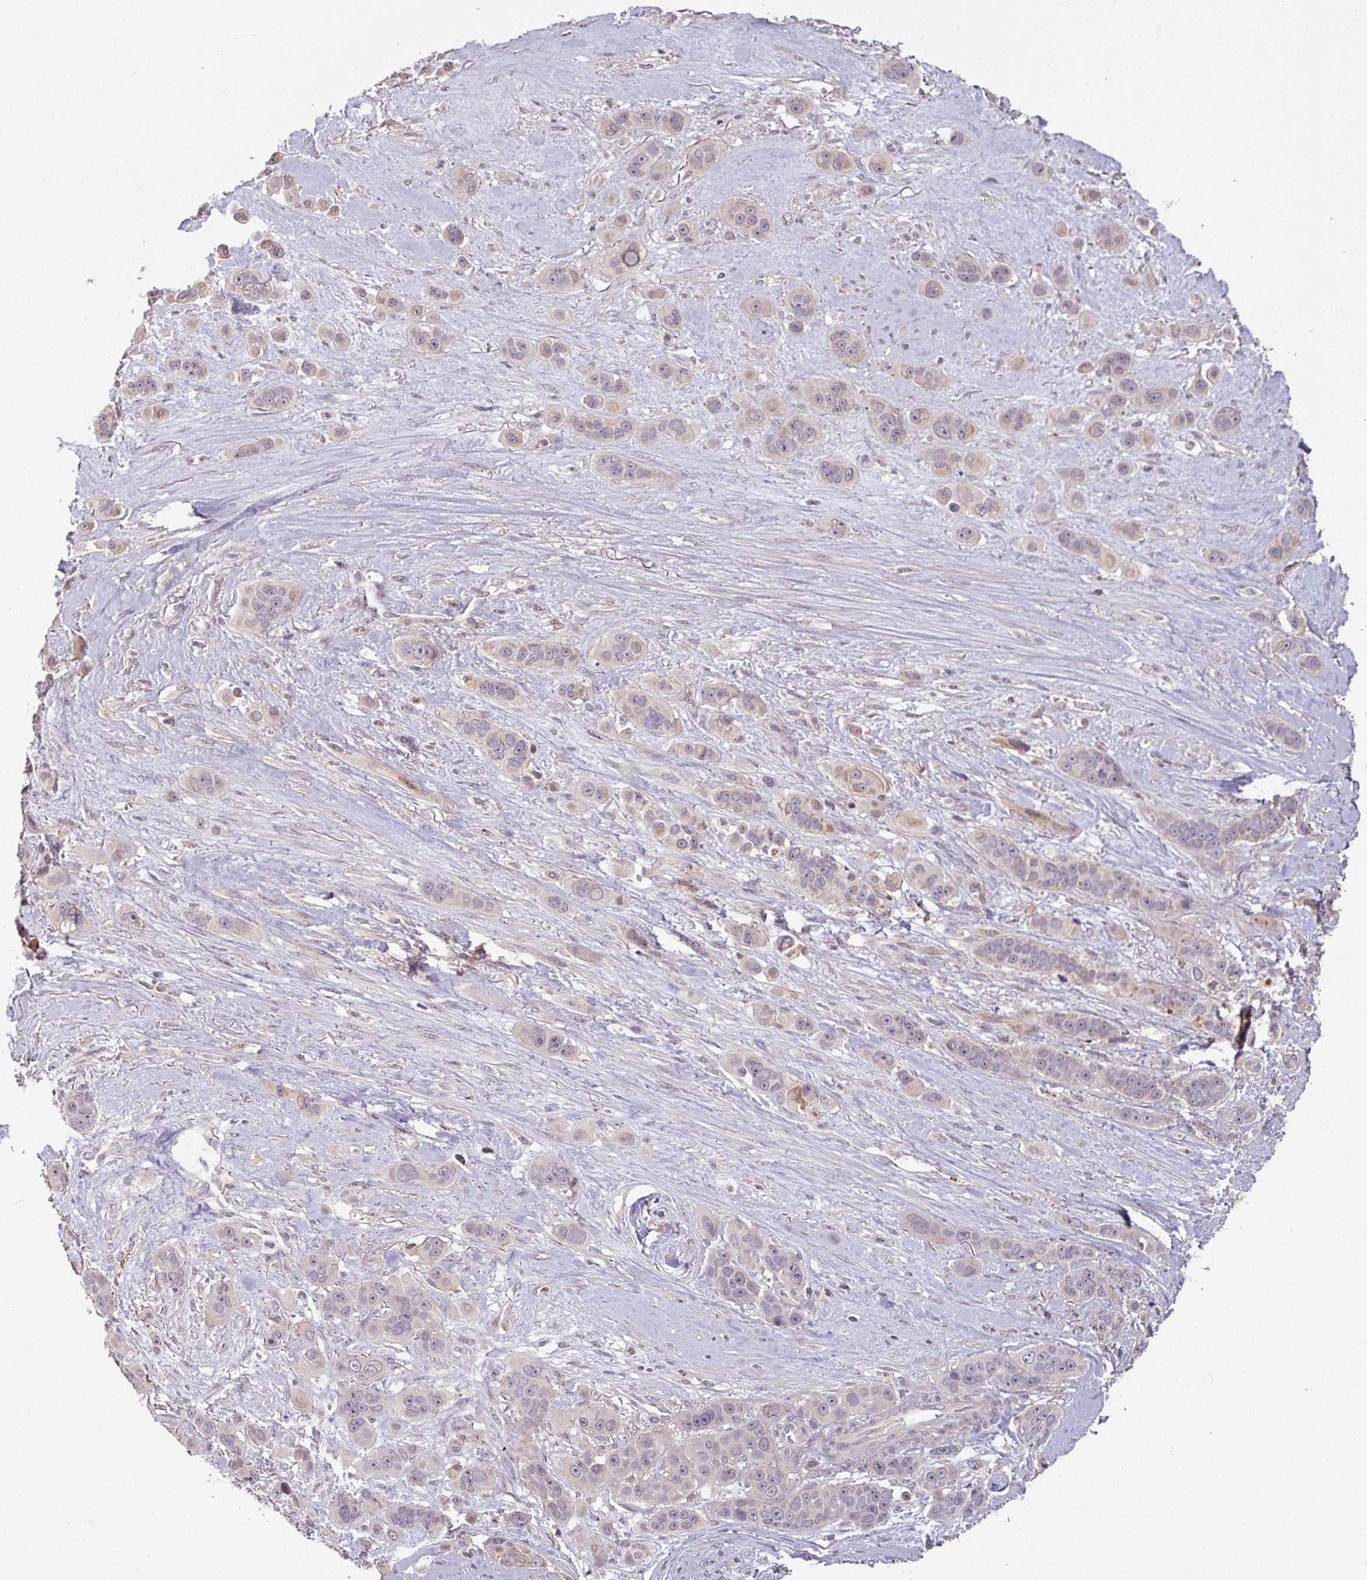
{"staining": {"intensity": "weak", "quantity": "<25%", "location": "cytoplasmic/membranous"}, "tissue": "skin cancer", "cell_type": "Tumor cells", "image_type": "cancer", "snomed": [{"axis": "morphology", "description": "Squamous cell carcinoma, NOS"}, {"axis": "topography", "description": "Skin"}], "caption": "Immunohistochemistry (IHC) of human skin cancer demonstrates no expression in tumor cells.", "gene": "OR6B1", "patient": {"sex": "male", "age": 67}}